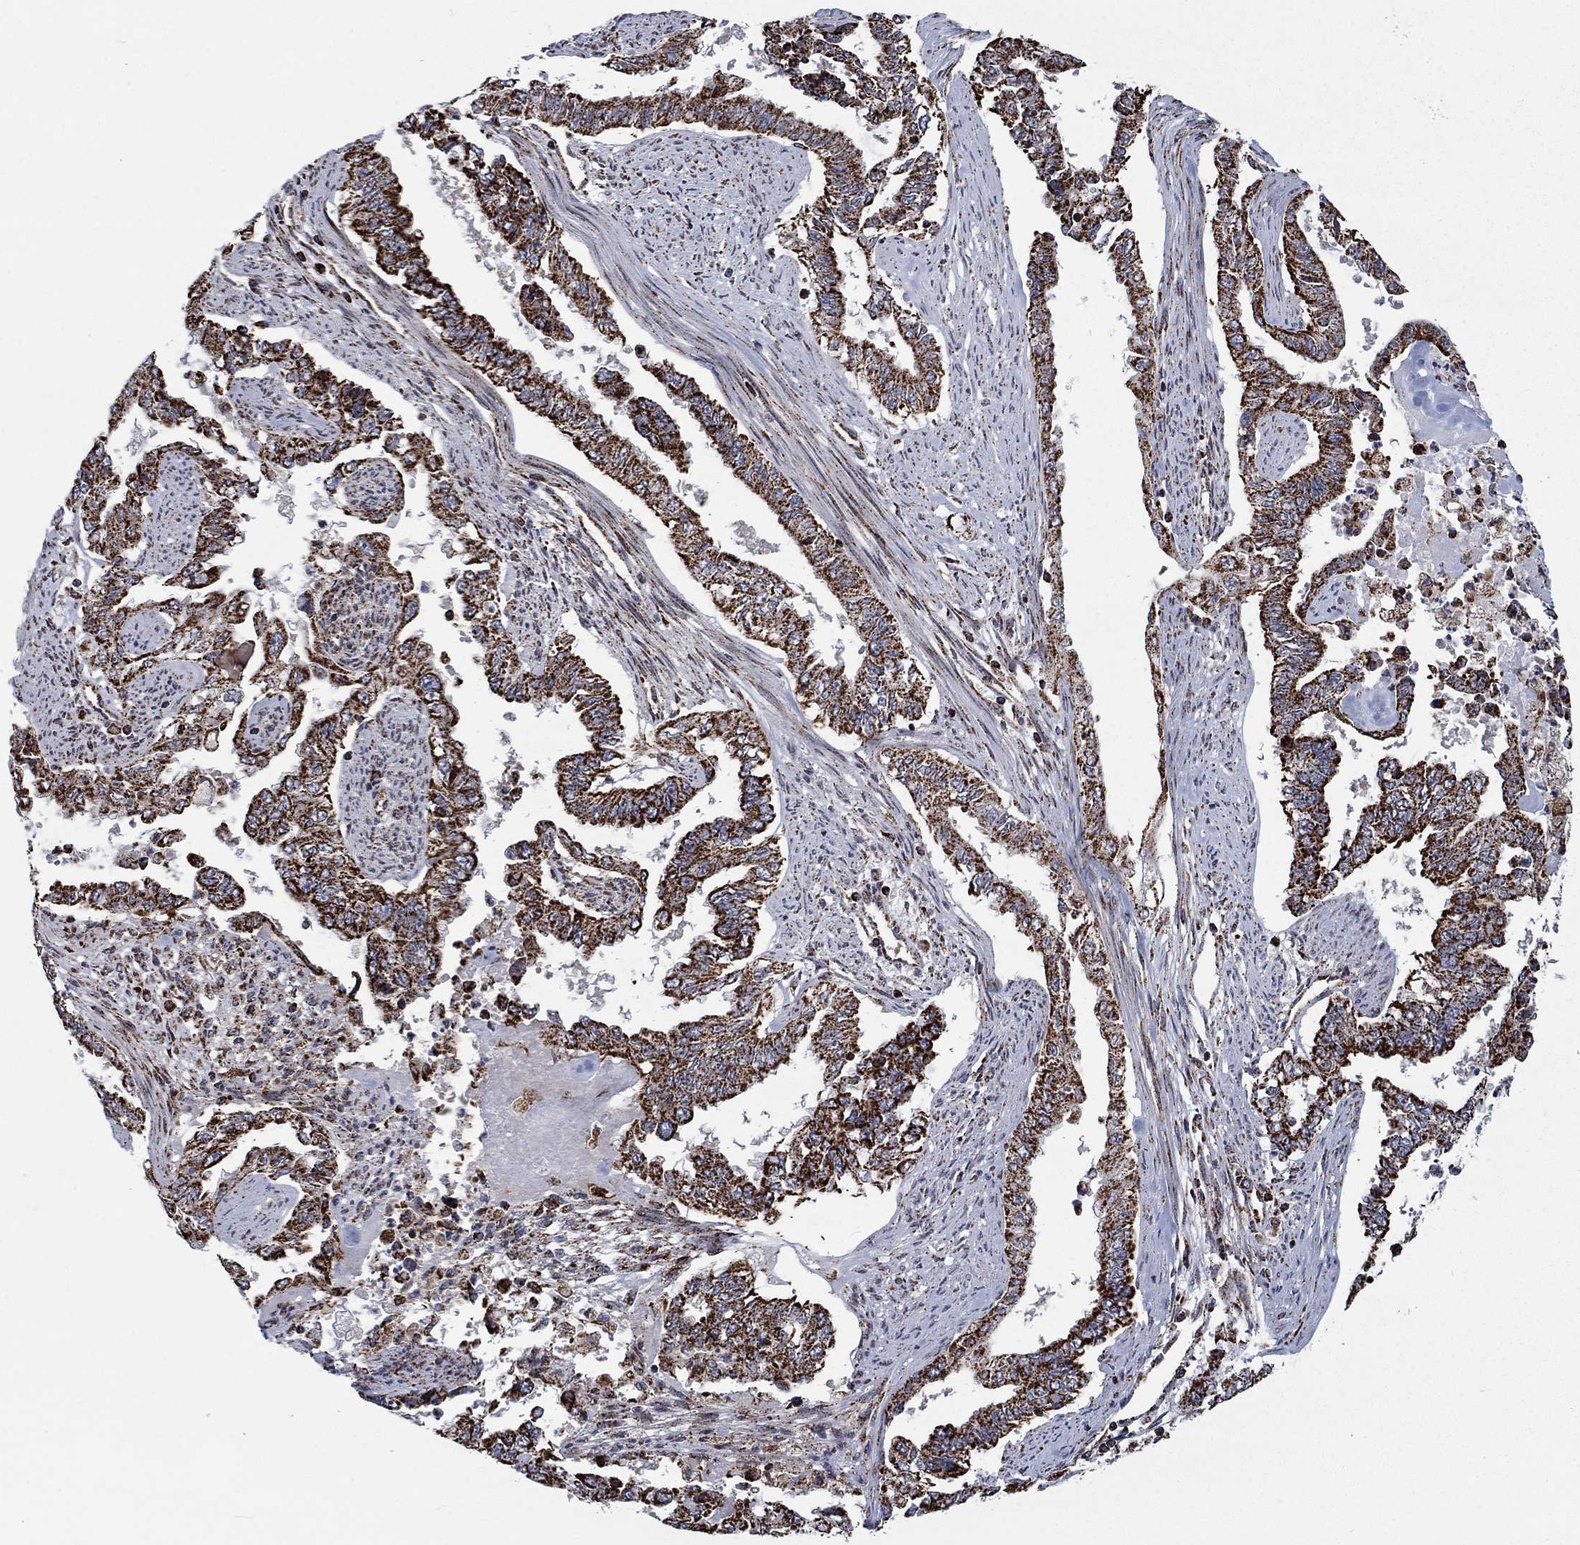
{"staining": {"intensity": "strong", "quantity": ">75%", "location": "cytoplasmic/membranous"}, "tissue": "endometrial cancer", "cell_type": "Tumor cells", "image_type": "cancer", "snomed": [{"axis": "morphology", "description": "Adenocarcinoma, NOS"}, {"axis": "topography", "description": "Uterus"}], "caption": "Immunohistochemistry staining of endometrial adenocarcinoma, which reveals high levels of strong cytoplasmic/membranous staining in approximately >75% of tumor cells indicating strong cytoplasmic/membranous protein positivity. The staining was performed using DAB (brown) for protein detection and nuclei were counterstained in hematoxylin (blue).", "gene": "MOAP1", "patient": {"sex": "female", "age": 59}}